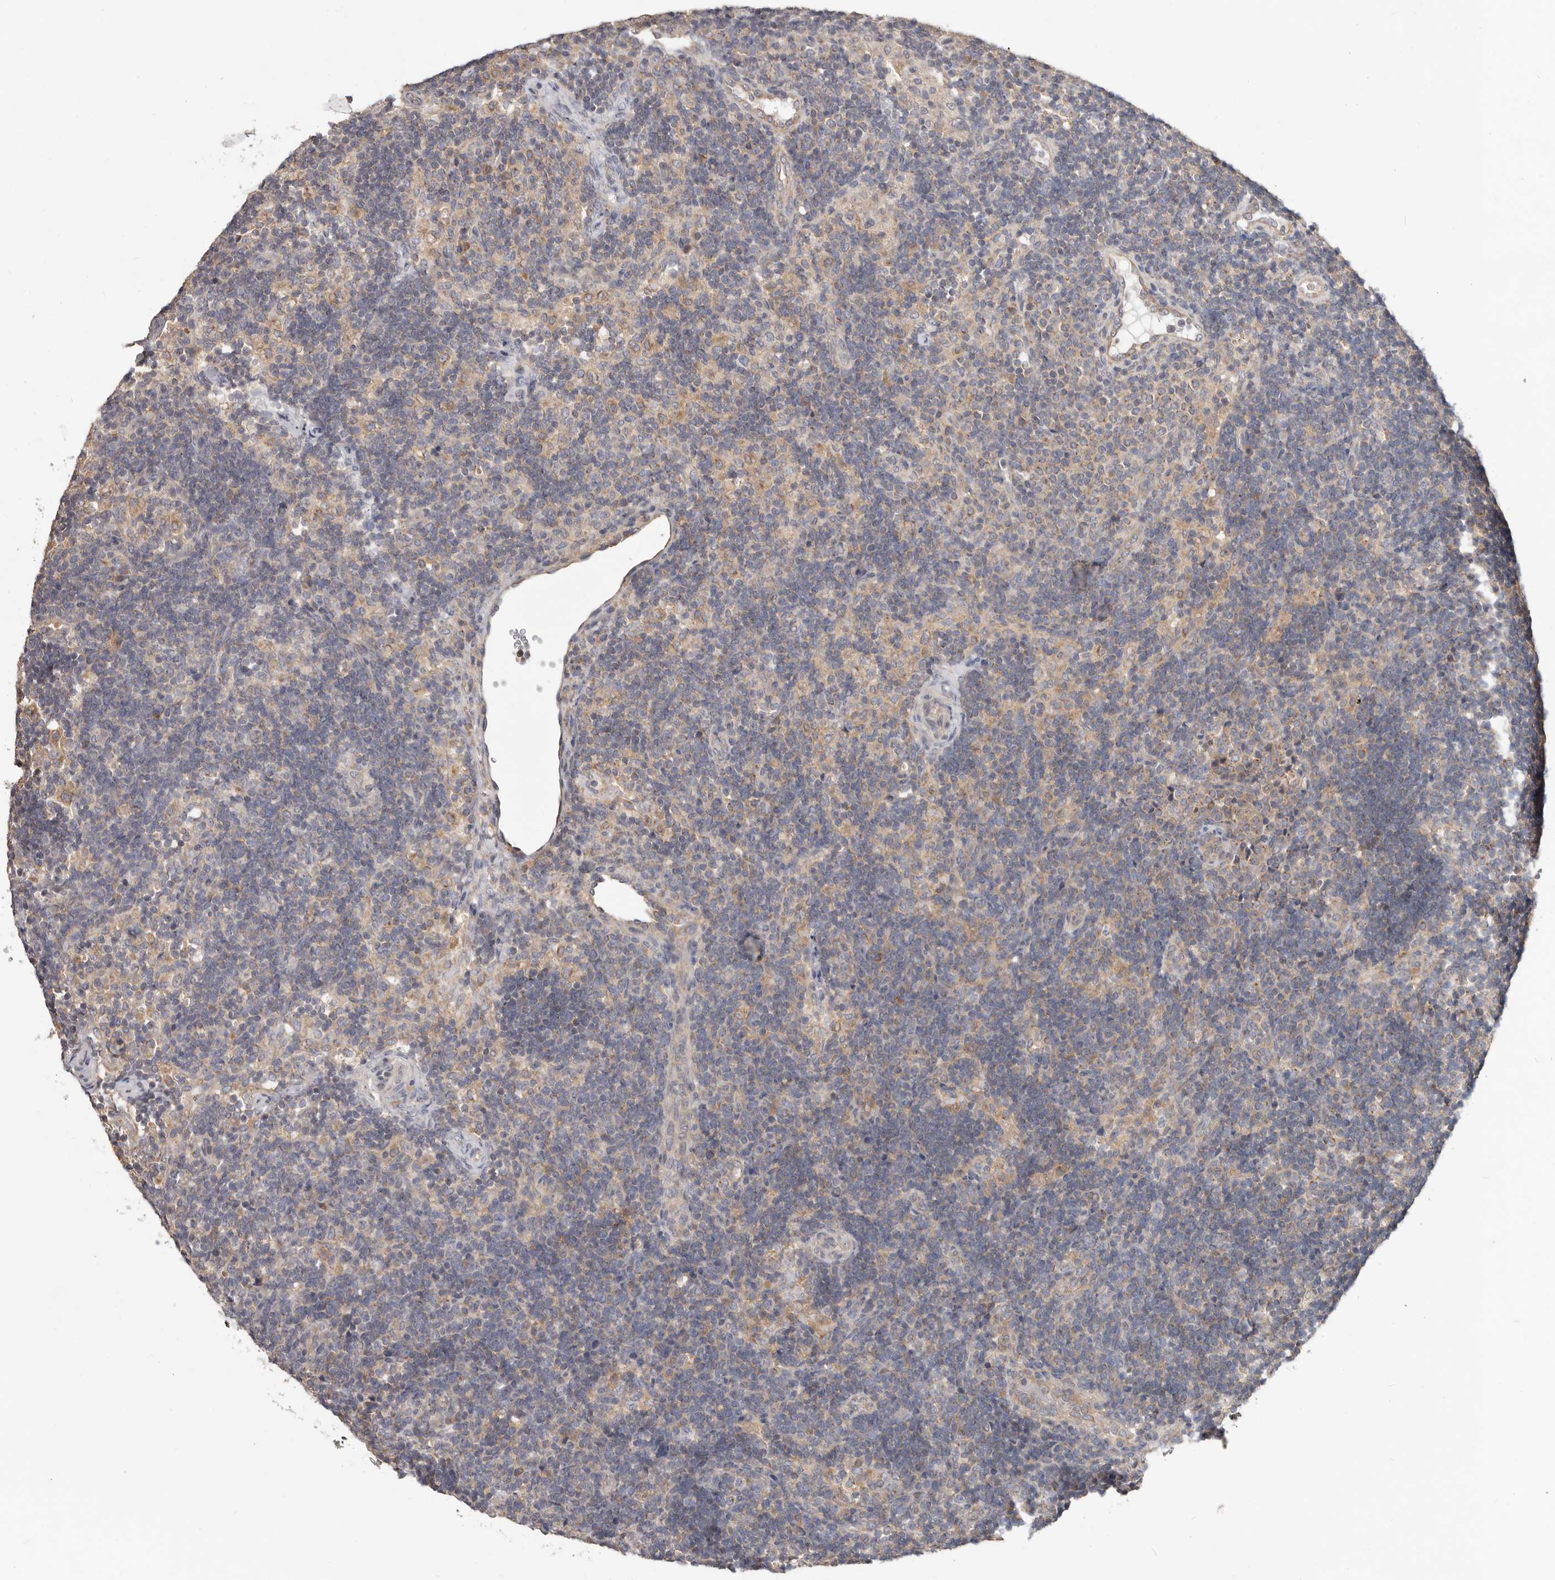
{"staining": {"intensity": "negative", "quantity": "none", "location": "none"}, "tissue": "lymph node", "cell_type": "Germinal center cells", "image_type": "normal", "snomed": [{"axis": "morphology", "description": "Normal tissue, NOS"}, {"axis": "topography", "description": "Lymph node"}], "caption": "IHC micrograph of normal lymph node: human lymph node stained with DAB (3,3'-diaminobenzidine) shows no significant protein positivity in germinal center cells.", "gene": "LRP6", "patient": {"sex": "female", "age": 22}}